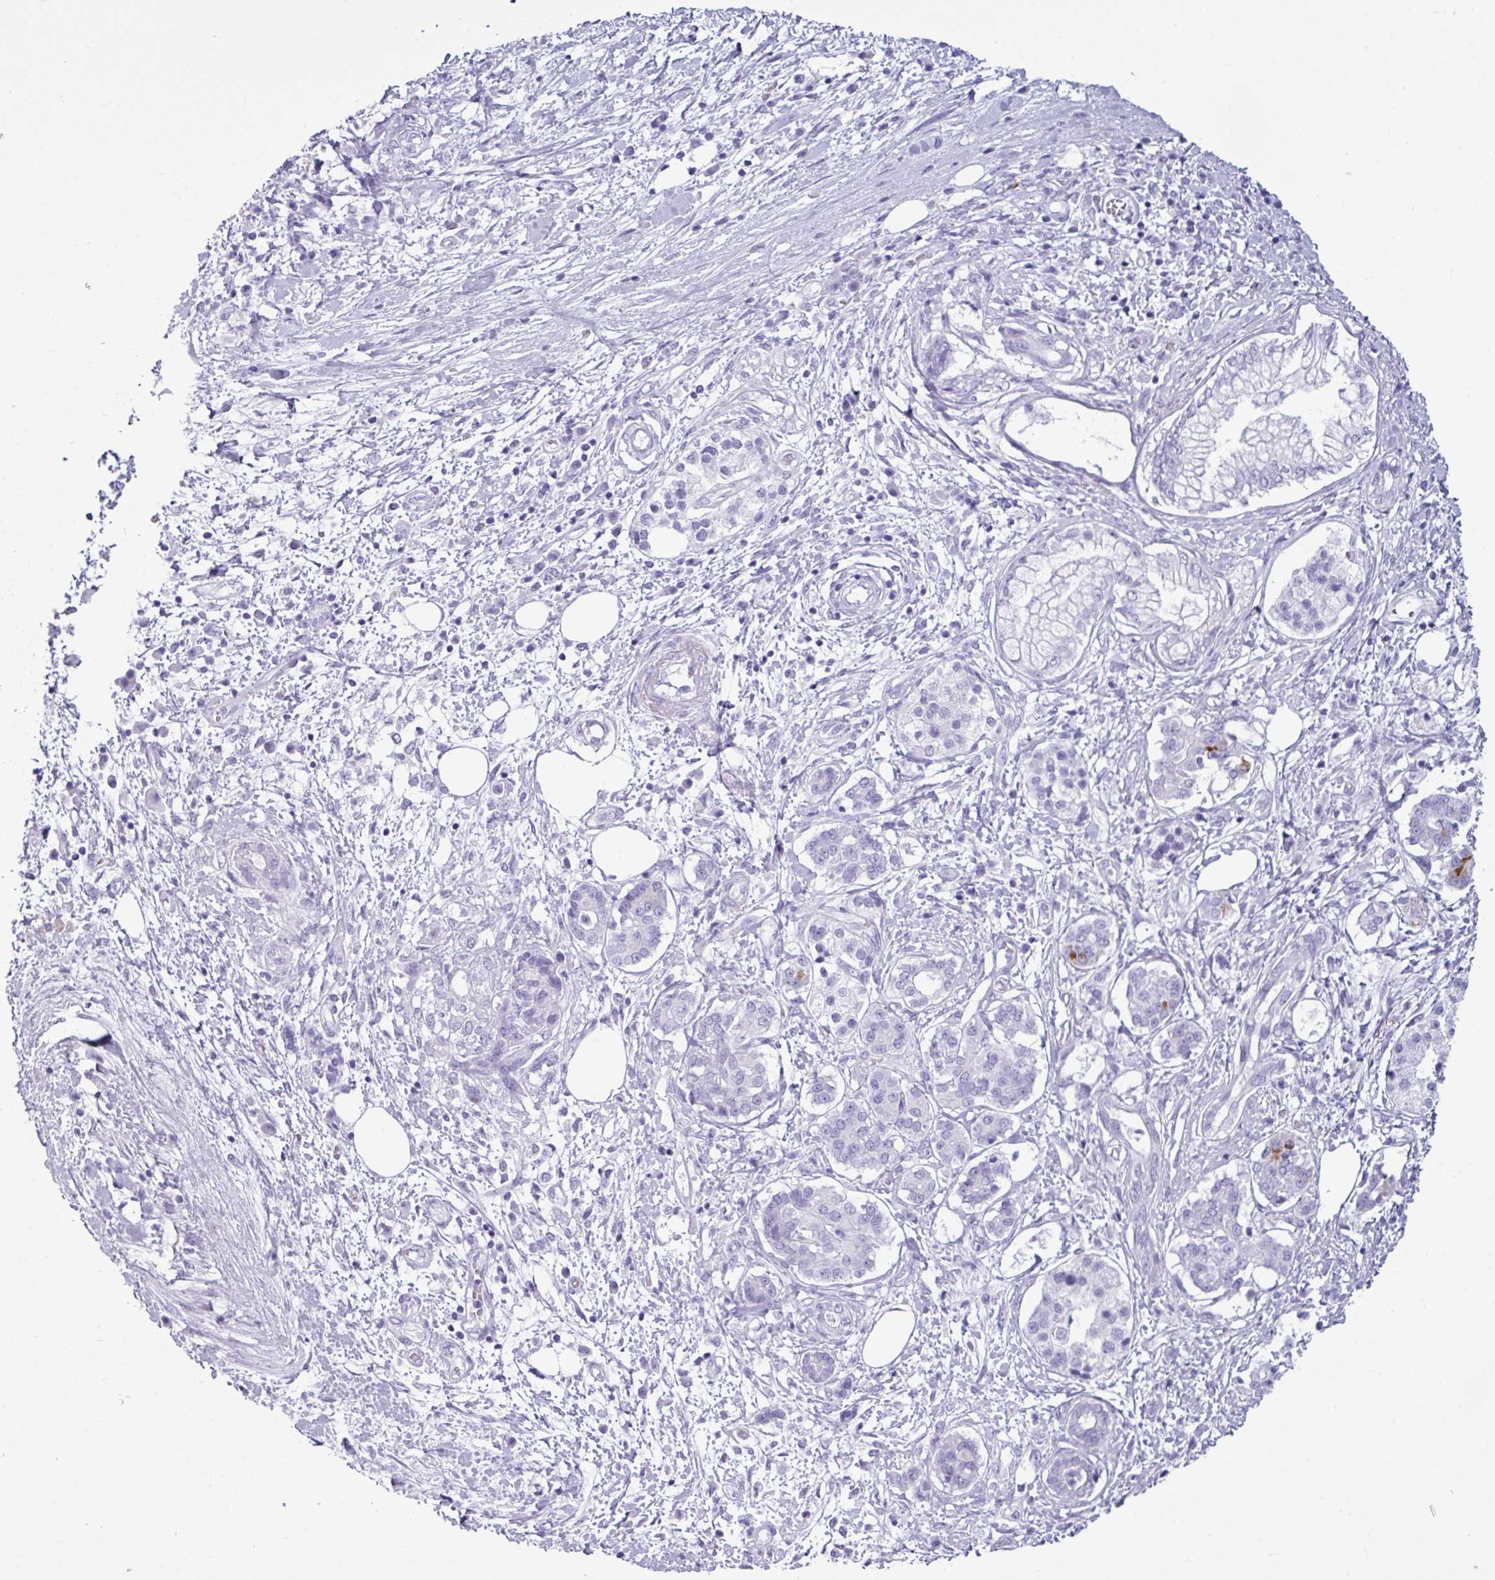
{"staining": {"intensity": "negative", "quantity": "none", "location": "none"}, "tissue": "pancreatic cancer", "cell_type": "Tumor cells", "image_type": "cancer", "snomed": [{"axis": "morphology", "description": "Adenocarcinoma, NOS"}, {"axis": "topography", "description": "Pancreas"}], "caption": "An immunohistochemistry (IHC) micrograph of pancreatic adenocarcinoma is shown. There is no staining in tumor cells of pancreatic adenocarcinoma.", "gene": "AMY1B", "patient": {"sex": "female", "age": 73}}